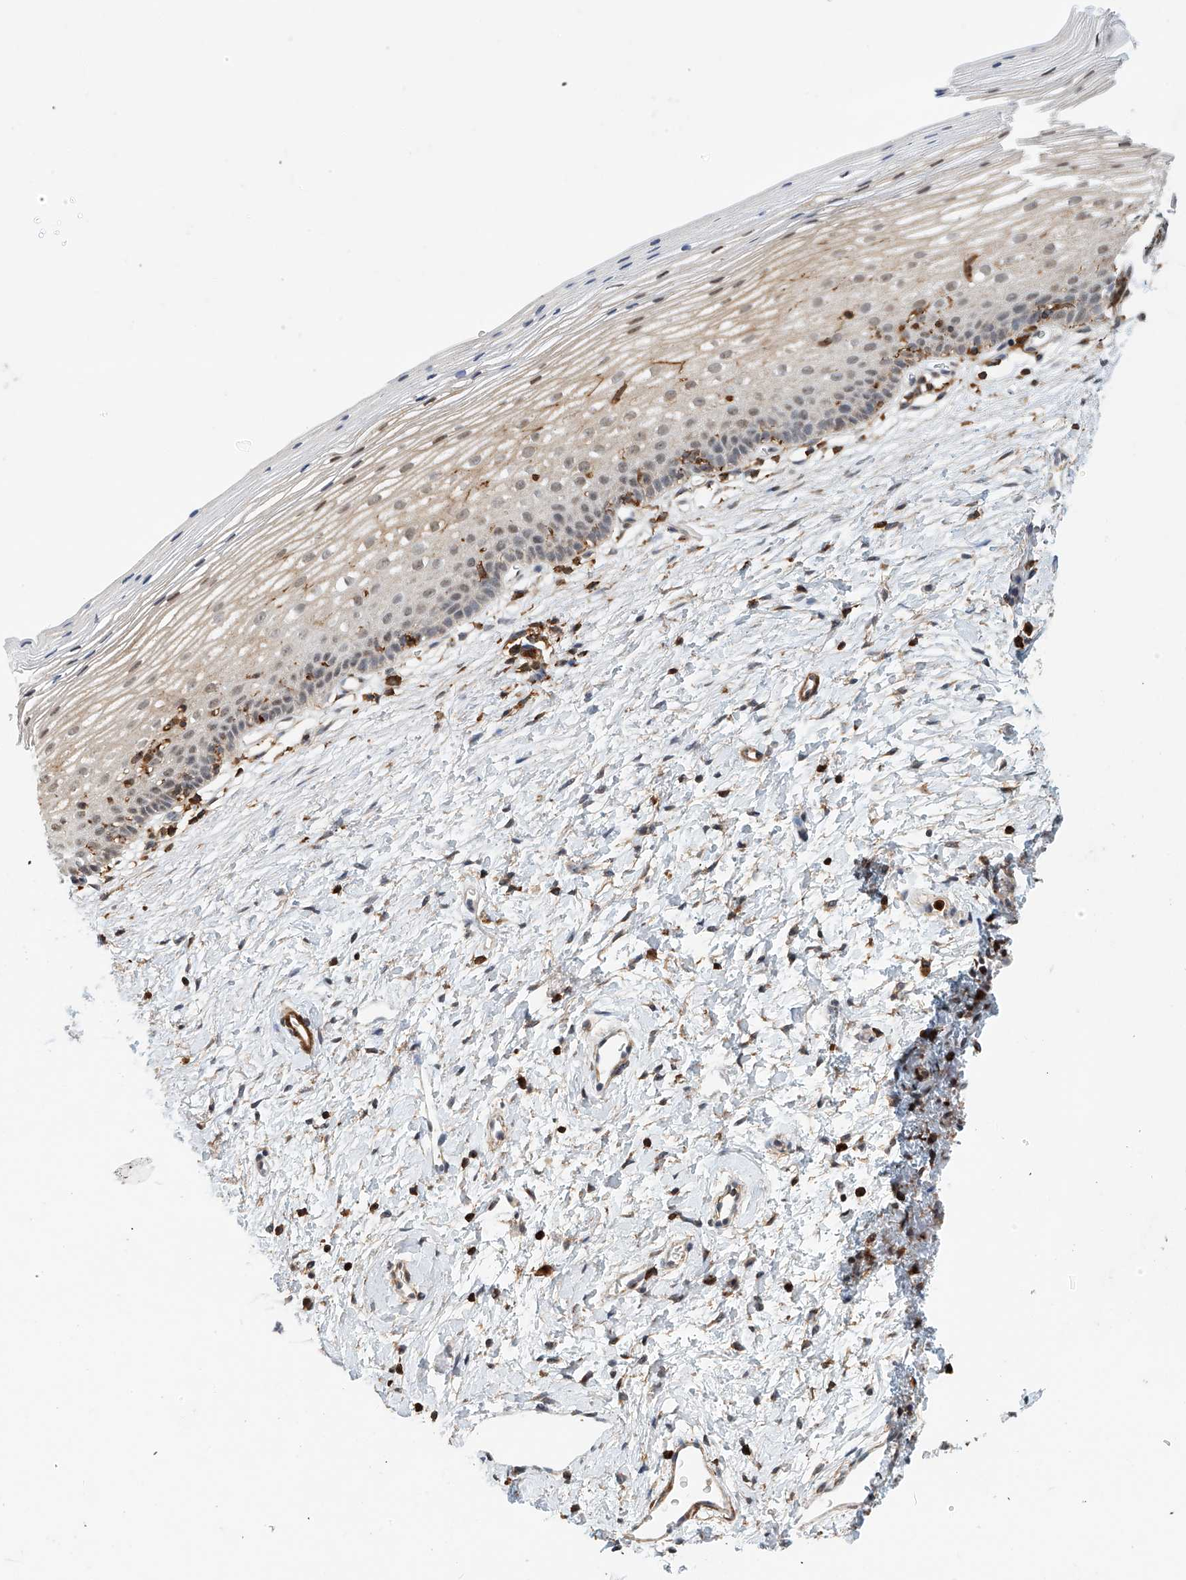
{"staining": {"intensity": "negative", "quantity": "none", "location": "none"}, "tissue": "cervix", "cell_type": "Glandular cells", "image_type": "normal", "snomed": [{"axis": "morphology", "description": "Normal tissue, NOS"}, {"axis": "topography", "description": "Cervix"}], "caption": "IHC of unremarkable cervix displays no staining in glandular cells. (Immunohistochemistry (ihc), brightfield microscopy, high magnification).", "gene": "MICAL1", "patient": {"sex": "female", "age": 72}}